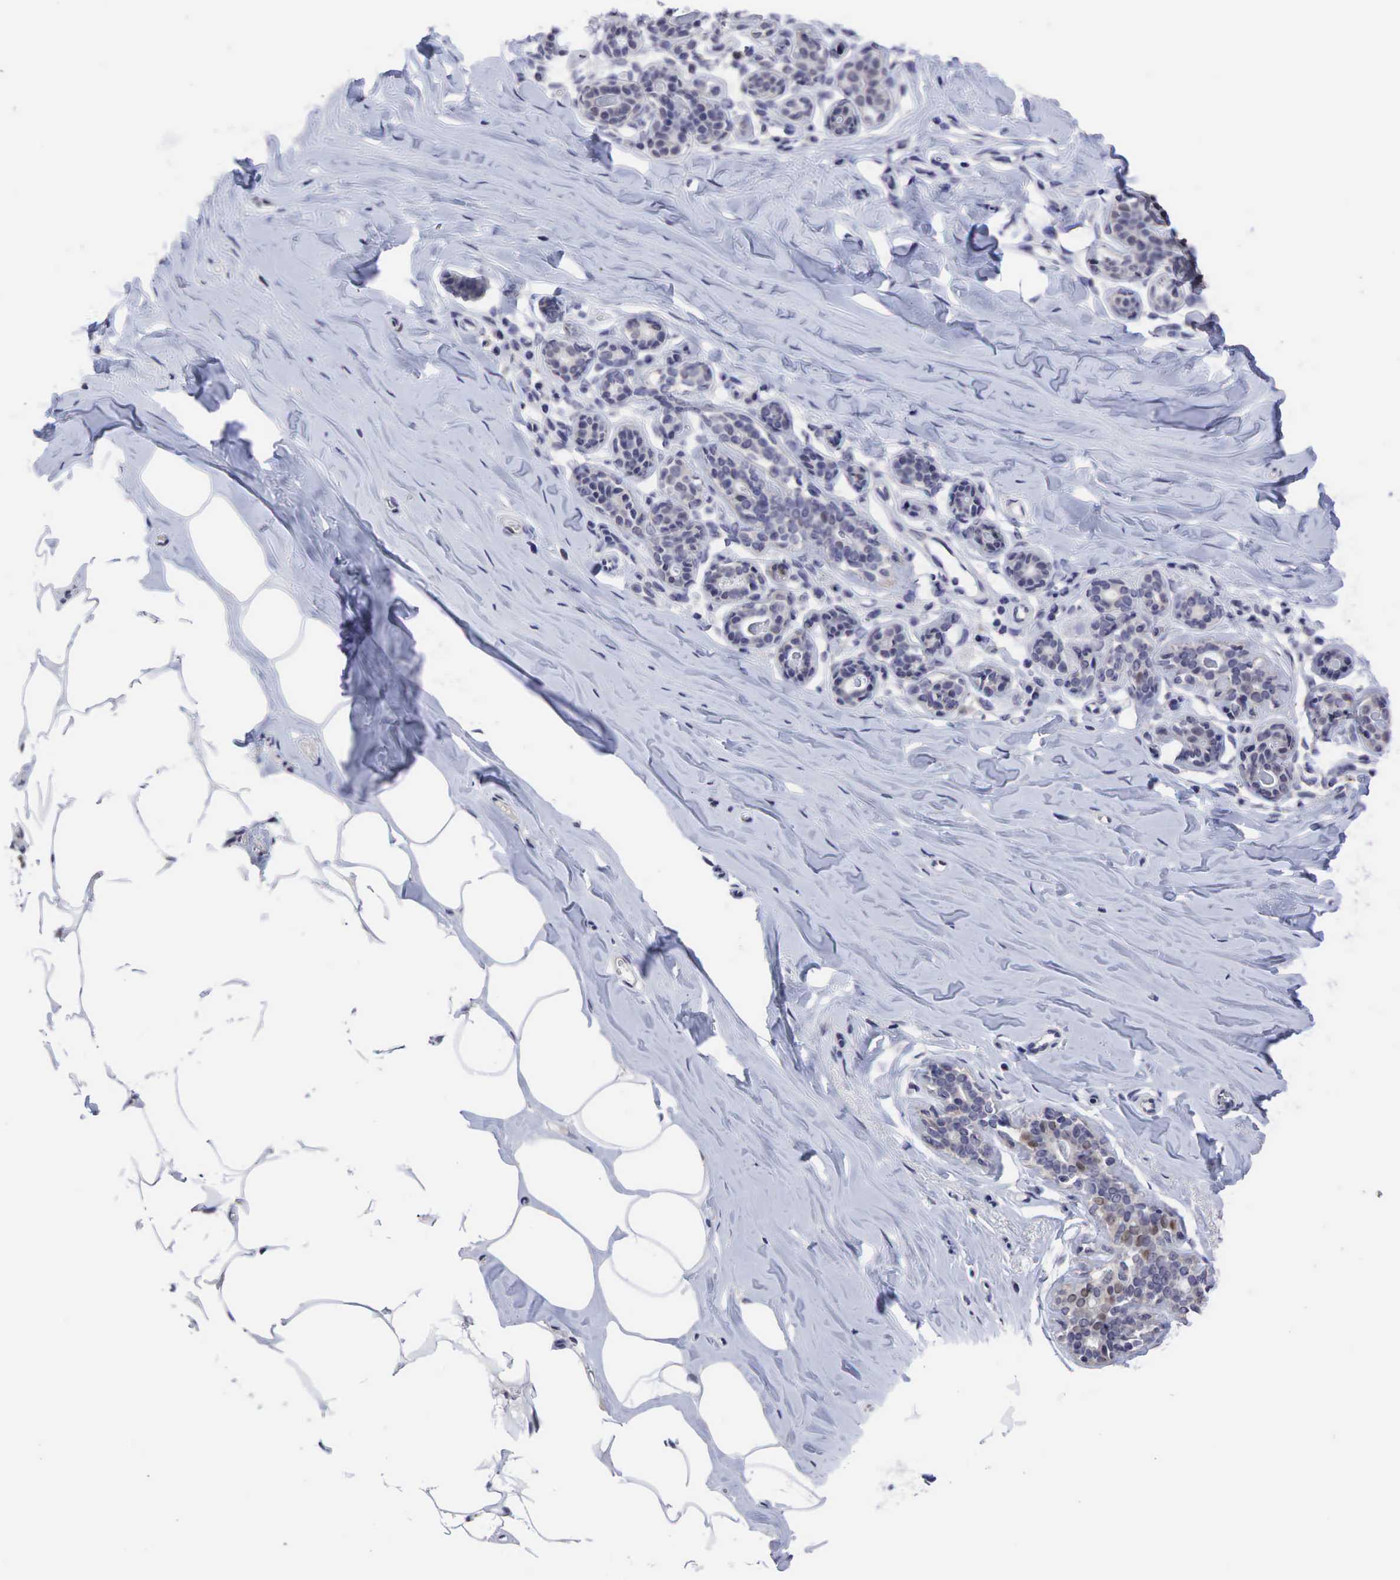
{"staining": {"intensity": "negative", "quantity": "none", "location": "none"}, "tissue": "breast", "cell_type": "Adipocytes", "image_type": "normal", "snomed": [{"axis": "morphology", "description": "Normal tissue, NOS"}, {"axis": "topography", "description": "Breast"}], "caption": "Immunohistochemical staining of unremarkable breast displays no significant positivity in adipocytes.", "gene": "CCND1", "patient": {"sex": "female", "age": 45}}